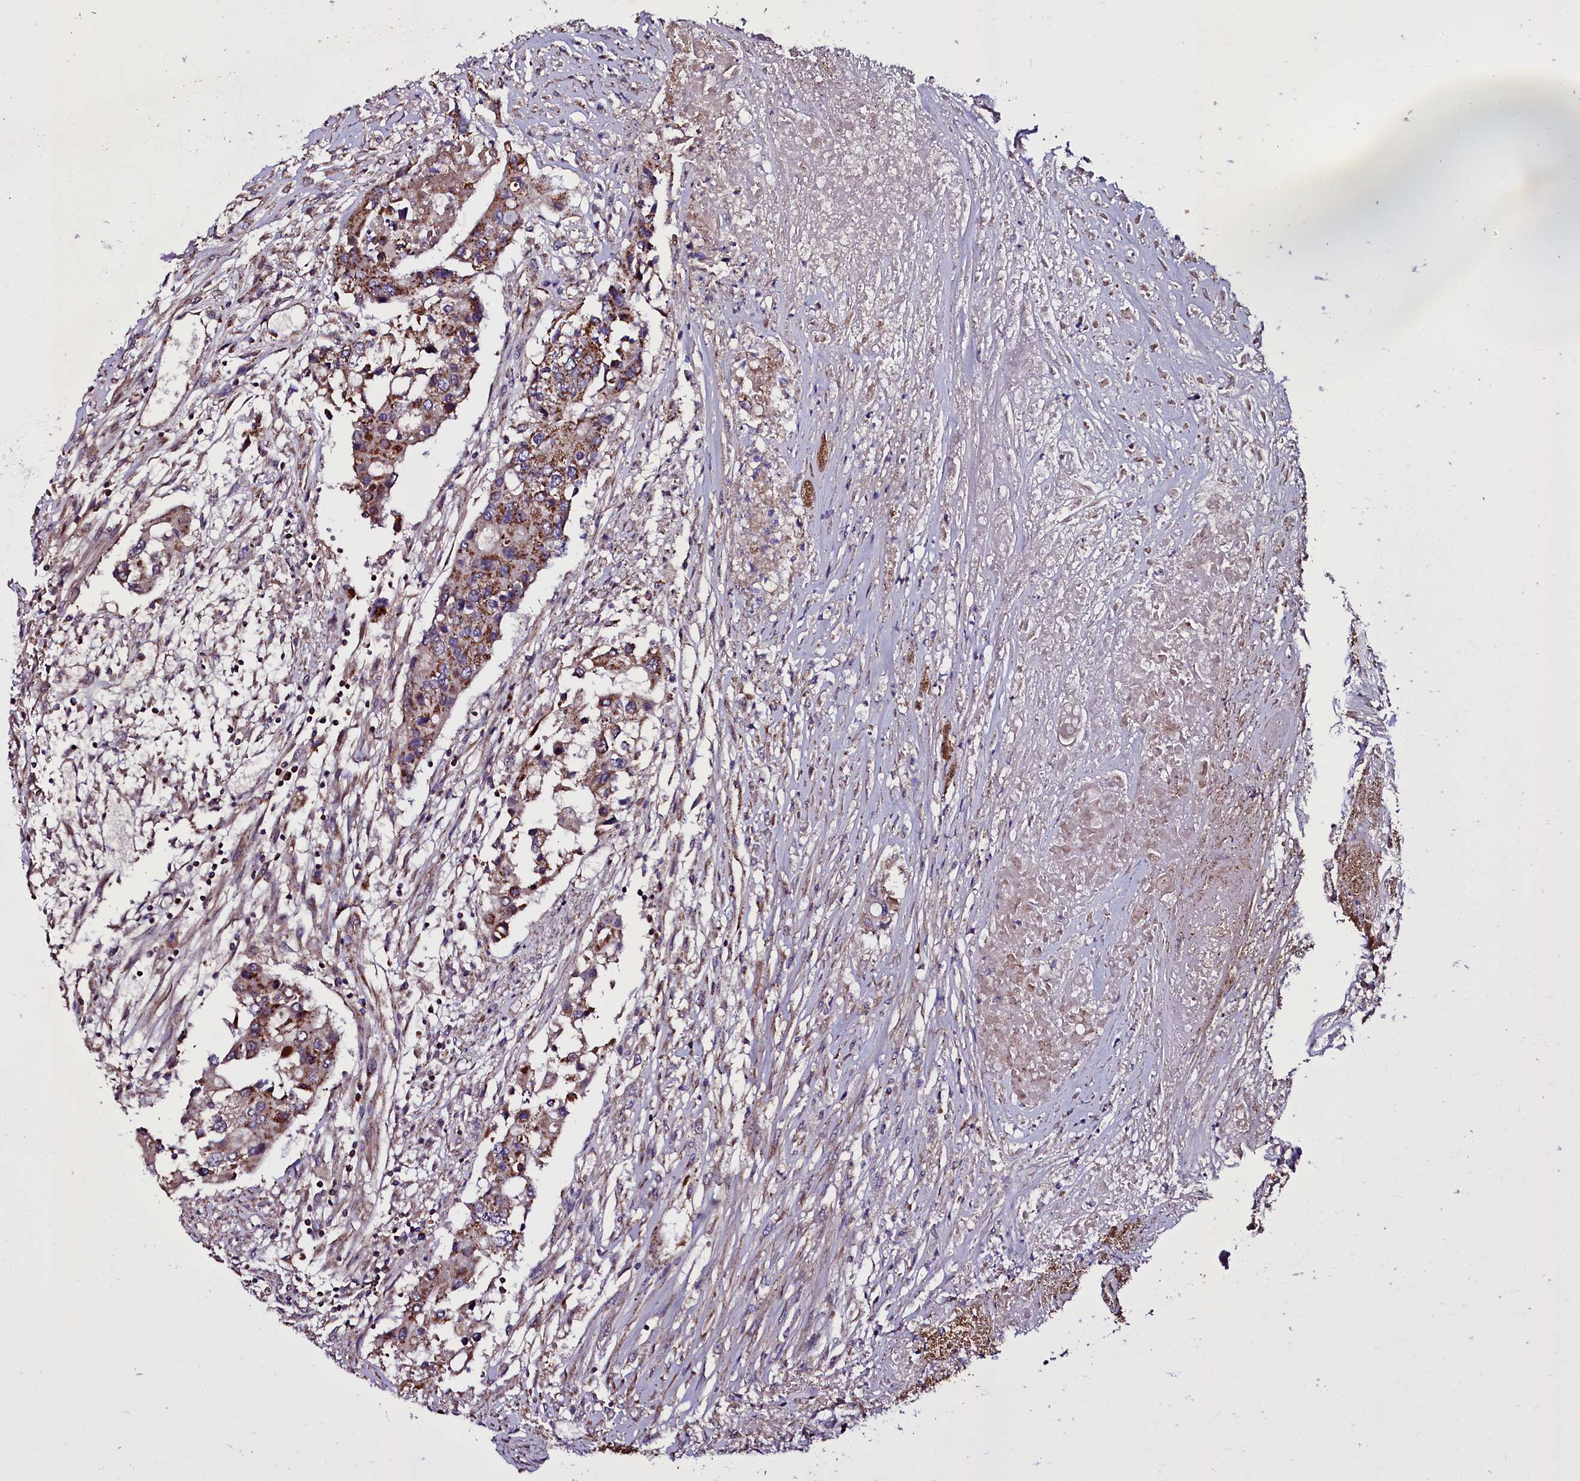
{"staining": {"intensity": "moderate", "quantity": ">75%", "location": "cytoplasmic/membranous"}, "tissue": "colorectal cancer", "cell_type": "Tumor cells", "image_type": "cancer", "snomed": [{"axis": "morphology", "description": "Adenocarcinoma, NOS"}, {"axis": "topography", "description": "Colon"}], "caption": "A photomicrograph showing moderate cytoplasmic/membranous expression in approximately >75% of tumor cells in colorectal adenocarcinoma, as visualized by brown immunohistochemical staining.", "gene": "NAA80", "patient": {"sex": "male", "age": 77}}